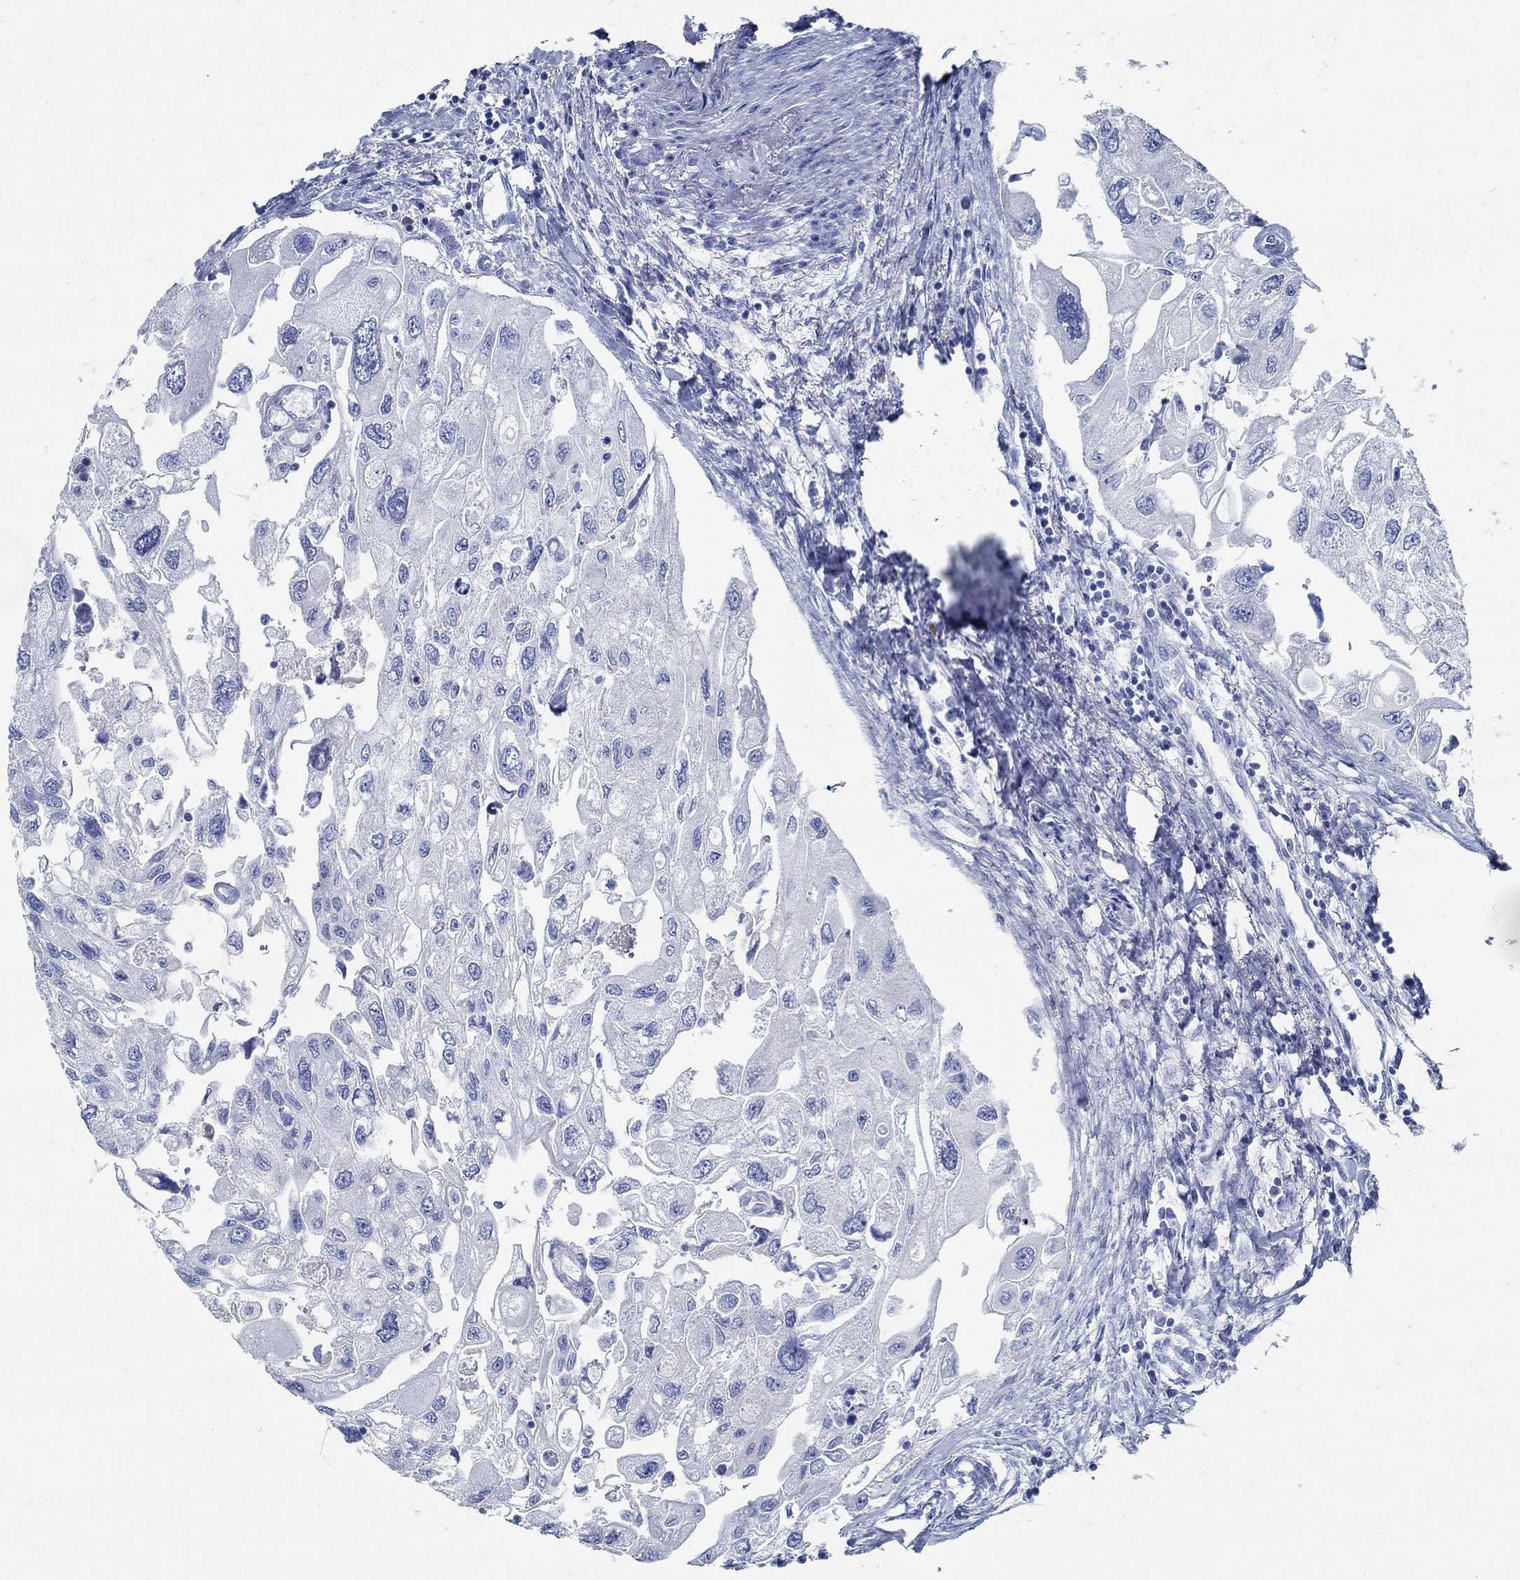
{"staining": {"intensity": "negative", "quantity": "none", "location": "none"}, "tissue": "urothelial cancer", "cell_type": "Tumor cells", "image_type": "cancer", "snomed": [{"axis": "morphology", "description": "Urothelial carcinoma, High grade"}, {"axis": "topography", "description": "Urinary bladder"}], "caption": "This micrograph is of urothelial carcinoma (high-grade) stained with immunohistochemistry (IHC) to label a protein in brown with the nuclei are counter-stained blue. There is no positivity in tumor cells. The staining is performed using DAB (3,3'-diaminobenzidine) brown chromogen with nuclei counter-stained in using hematoxylin.", "gene": "SLC45A1", "patient": {"sex": "male", "age": 59}}